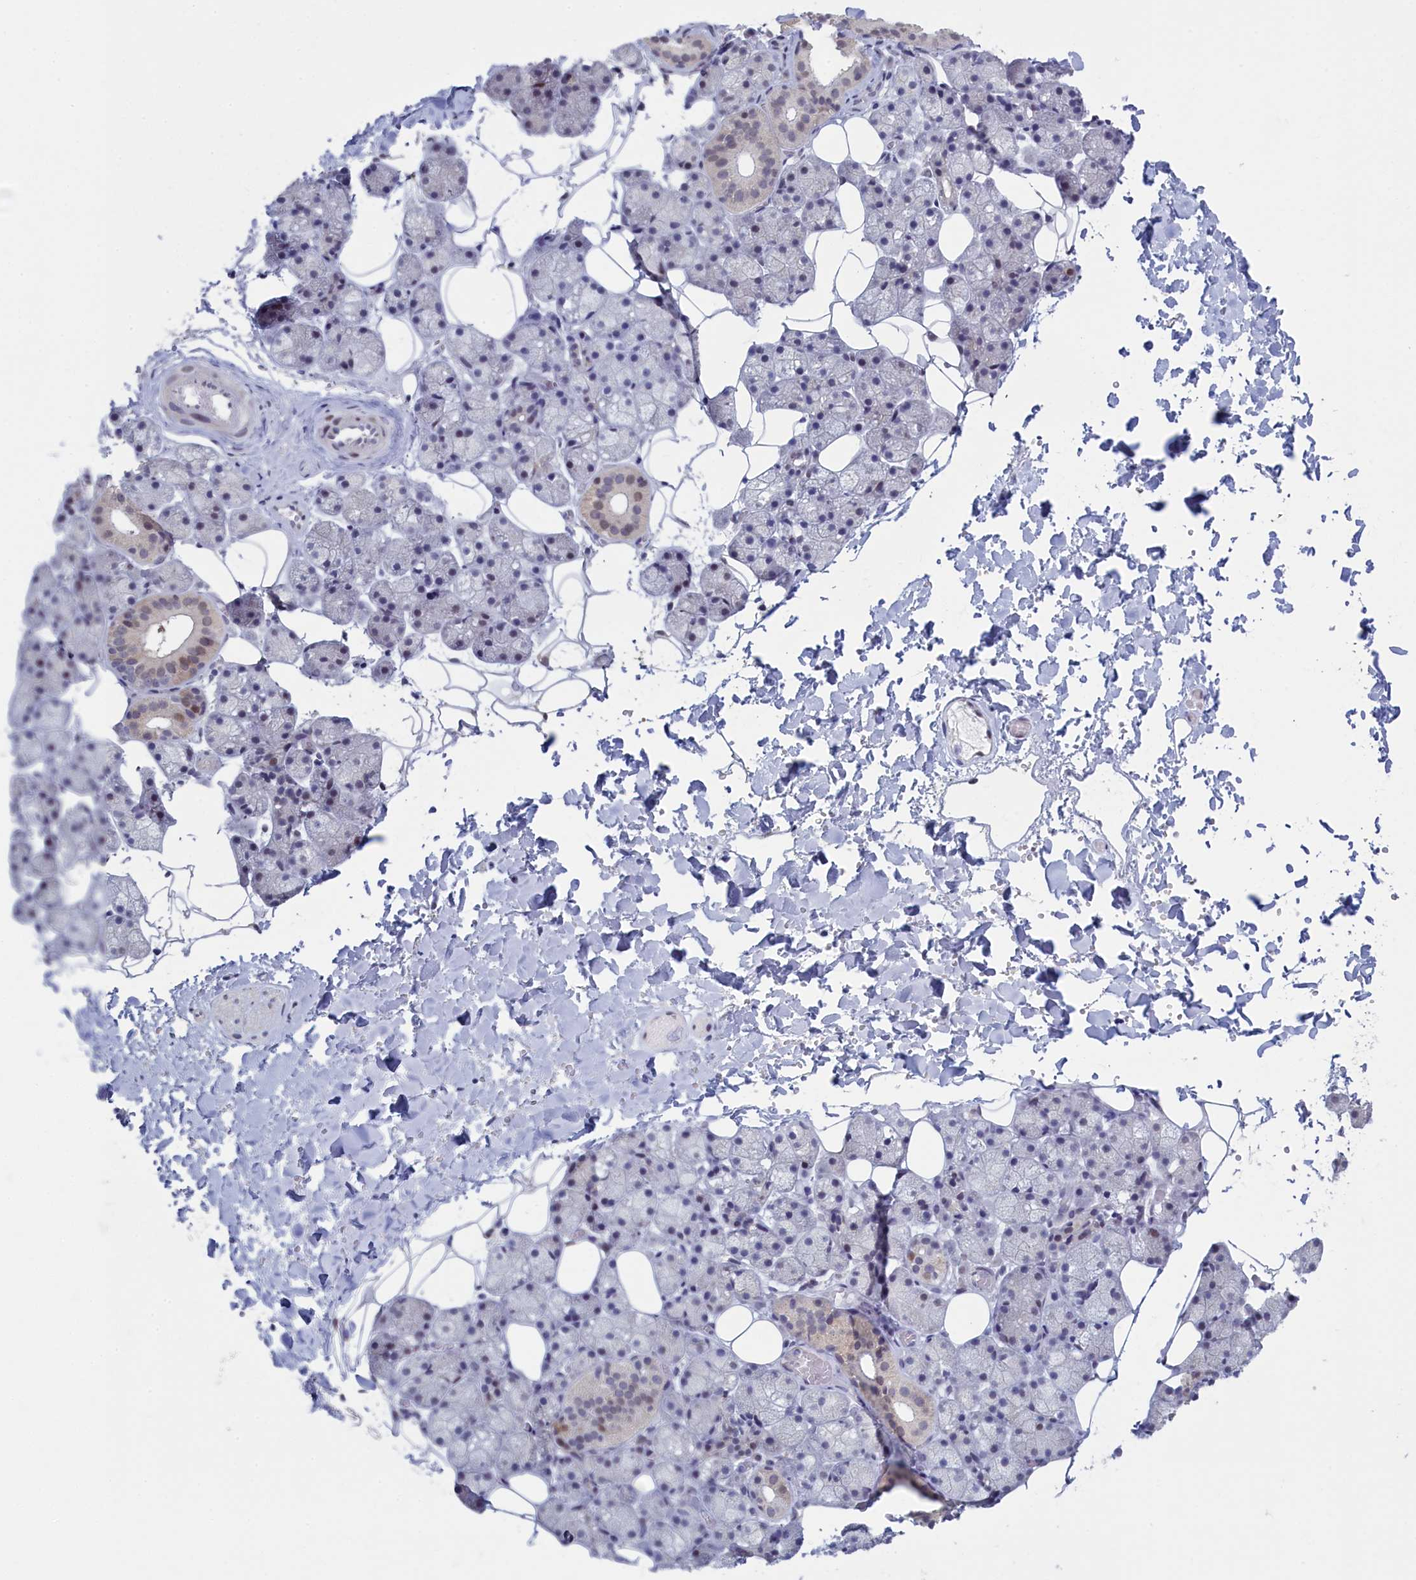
{"staining": {"intensity": "moderate", "quantity": "<25%", "location": "nuclear"}, "tissue": "salivary gland", "cell_type": "Glandular cells", "image_type": "normal", "snomed": [{"axis": "morphology", "description": "Normal tissue, NOS"}, {"axis": "topography", "description": "Salivary gland"}], "caption": "Brown immunohistochemical staining in normal human salivary gland exhibits moderate nuclear positivity in approximately <25% of glandular cells.", "gene": "ATF7IP2", "patient": {"sex": "female", "age": 33}}